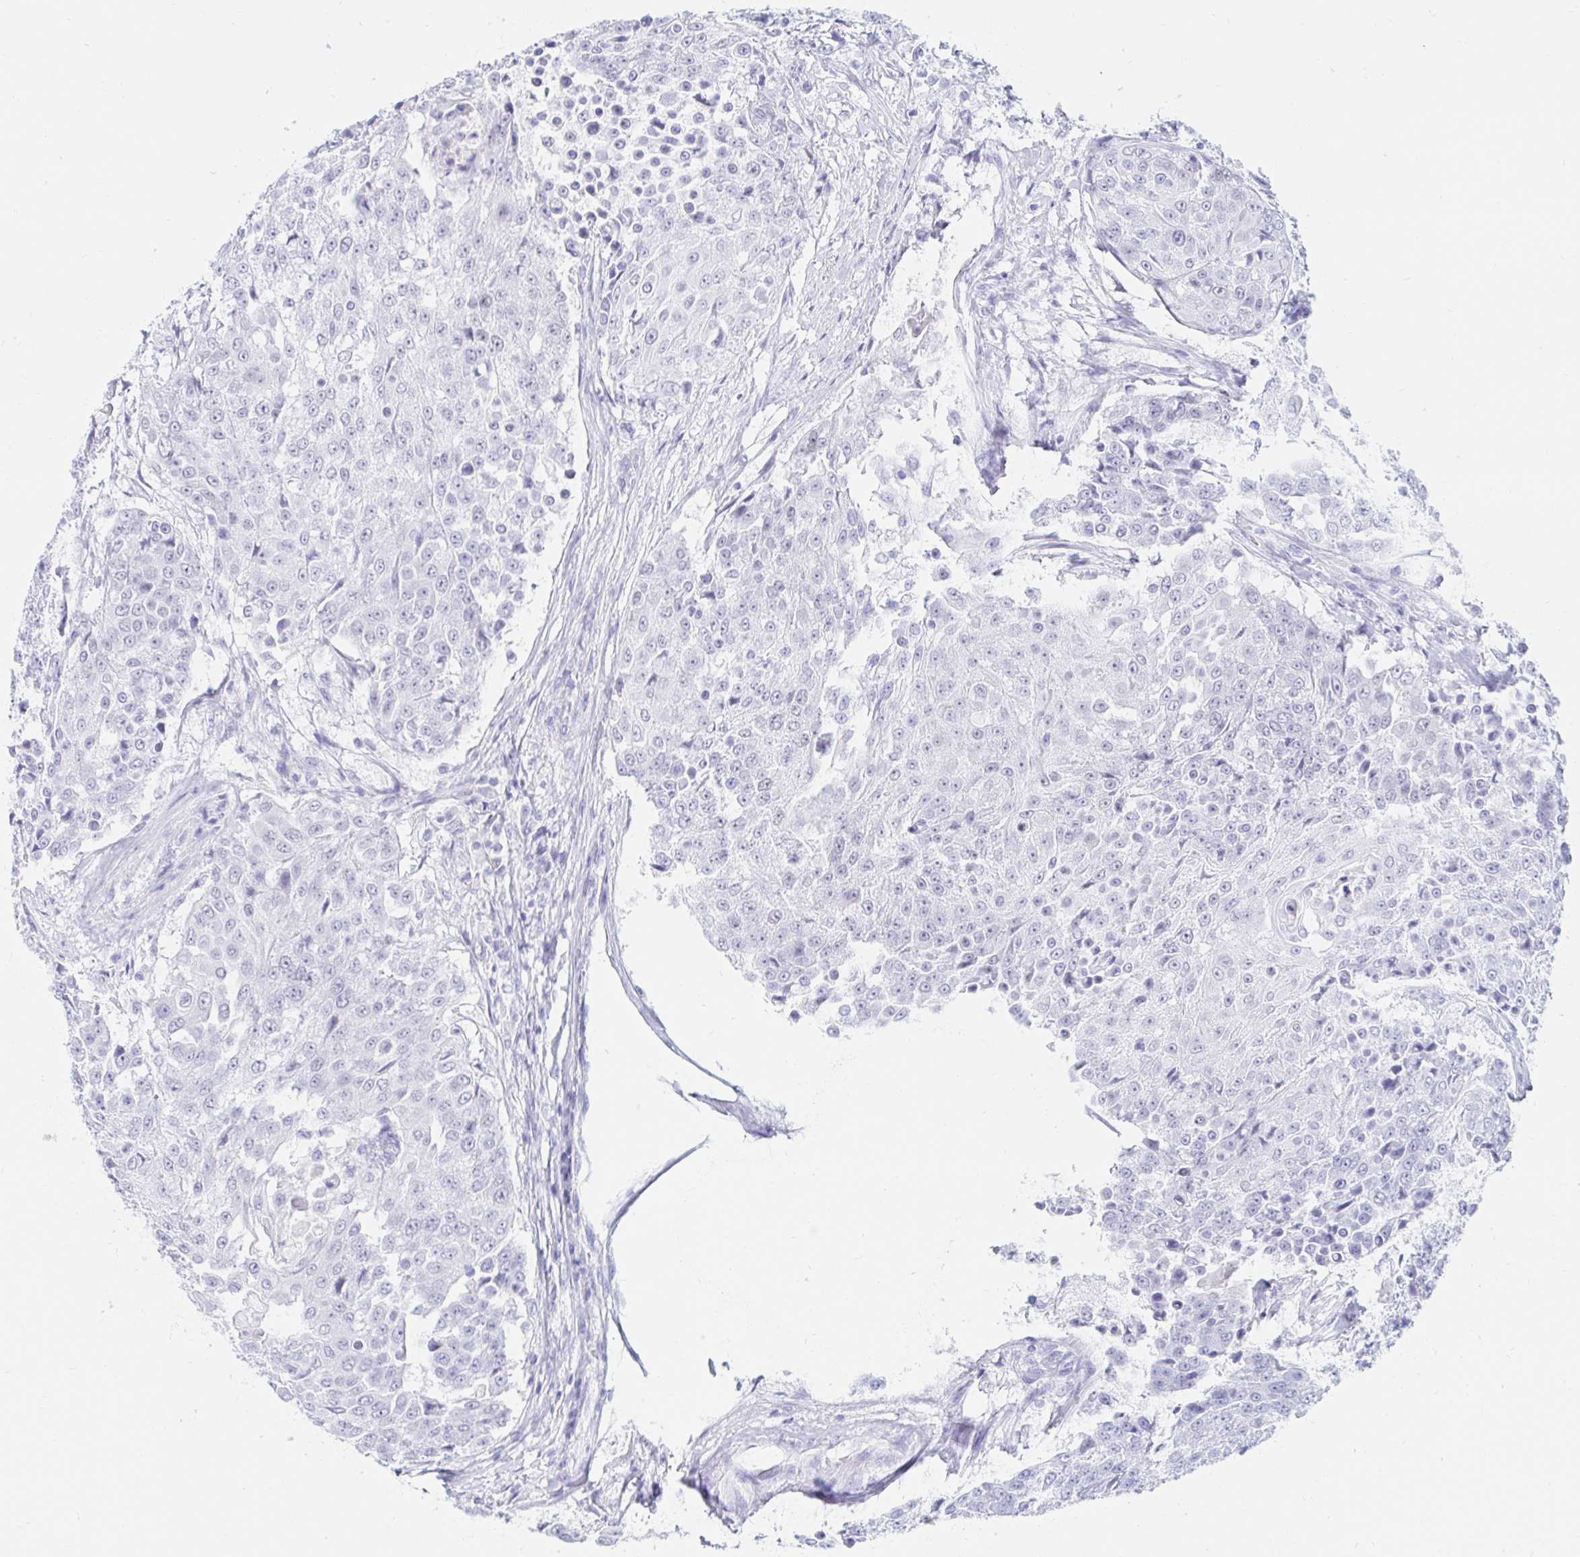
{"staining": {"intensity": "negative", "quantity": "none", "location": "none"}, "tissue": "urothelial cancer", "cell_type": "Tumor cells", "image_type": "cancer", "snomed": [{"axis": "morphology", "description": "Urothelial carcinoma, High grade"}, {"axis": "topography", "description": "Urinary bladder"}], "caption": "Immunohistochemistry (IHC) histopathology image of neoplastic tissue: human urothelial cancer stained with DAB (3,3'-diaminobenzidine) displays no significant protein expression in tumor cells.", "gene": "OR6T1", "patient": {"sex": "female", "age": 63}}